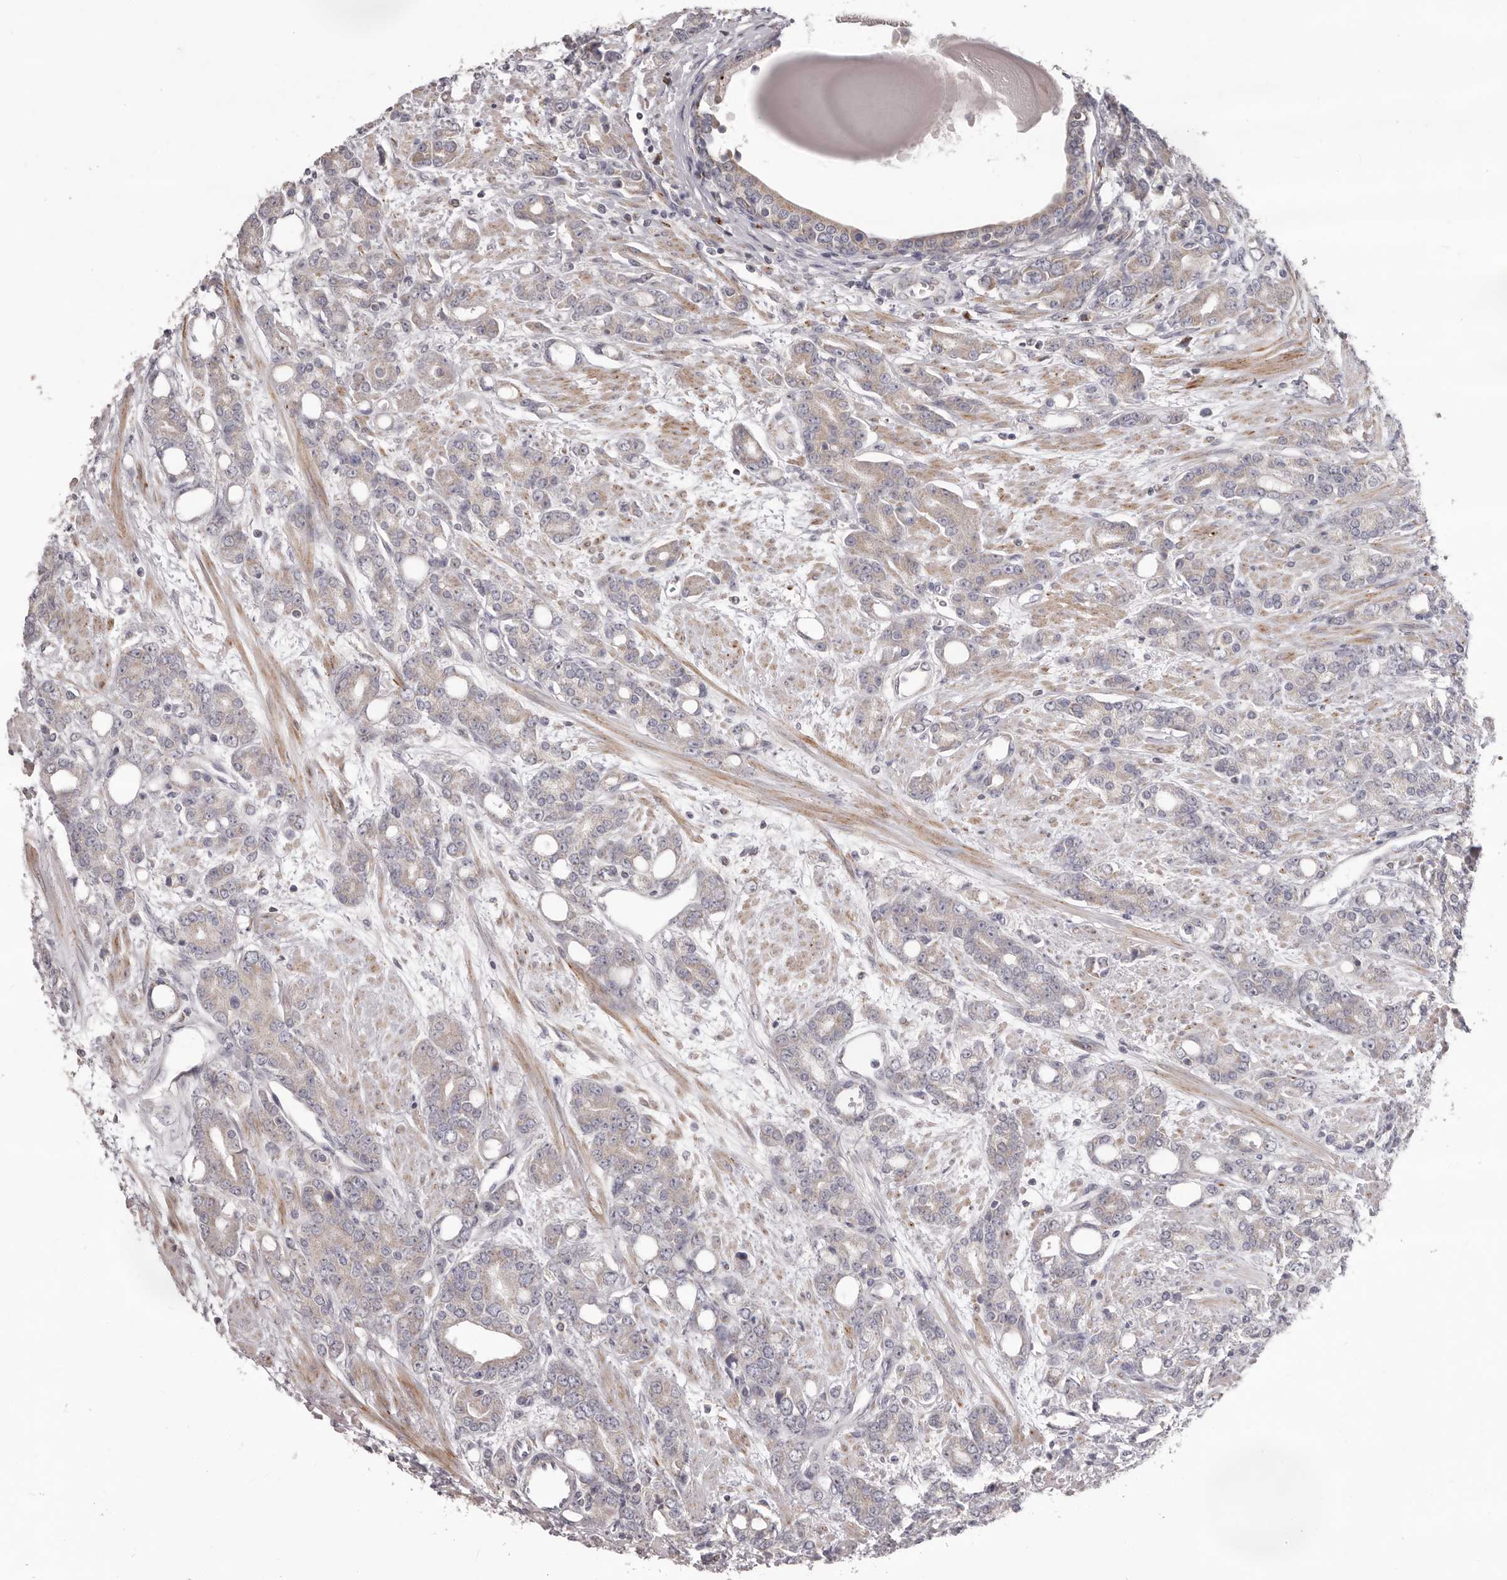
{"staining": {"intensity": "negative", "quantity": "none", "location": "none"}, "tissue": "prostate cancer", "cell_type": "Tumor cells", "image_type": "cancer", "snomed": [{"axis": "morphology", "description": "Adenocarcinoma, High grade"}, {"axis": "topography", "description": "Prostate"}], "caption": "High power microscopy micrograph of an IHC histopathology image of prostate cancer (adenocarcinoma (high-grade)), revealing no significant expression in tumor cells. (DAB immunohistochemistry with hematoxylin counter stain).", "gene": "PRMT2", "patient": {"sex": "male", "age": 62}}